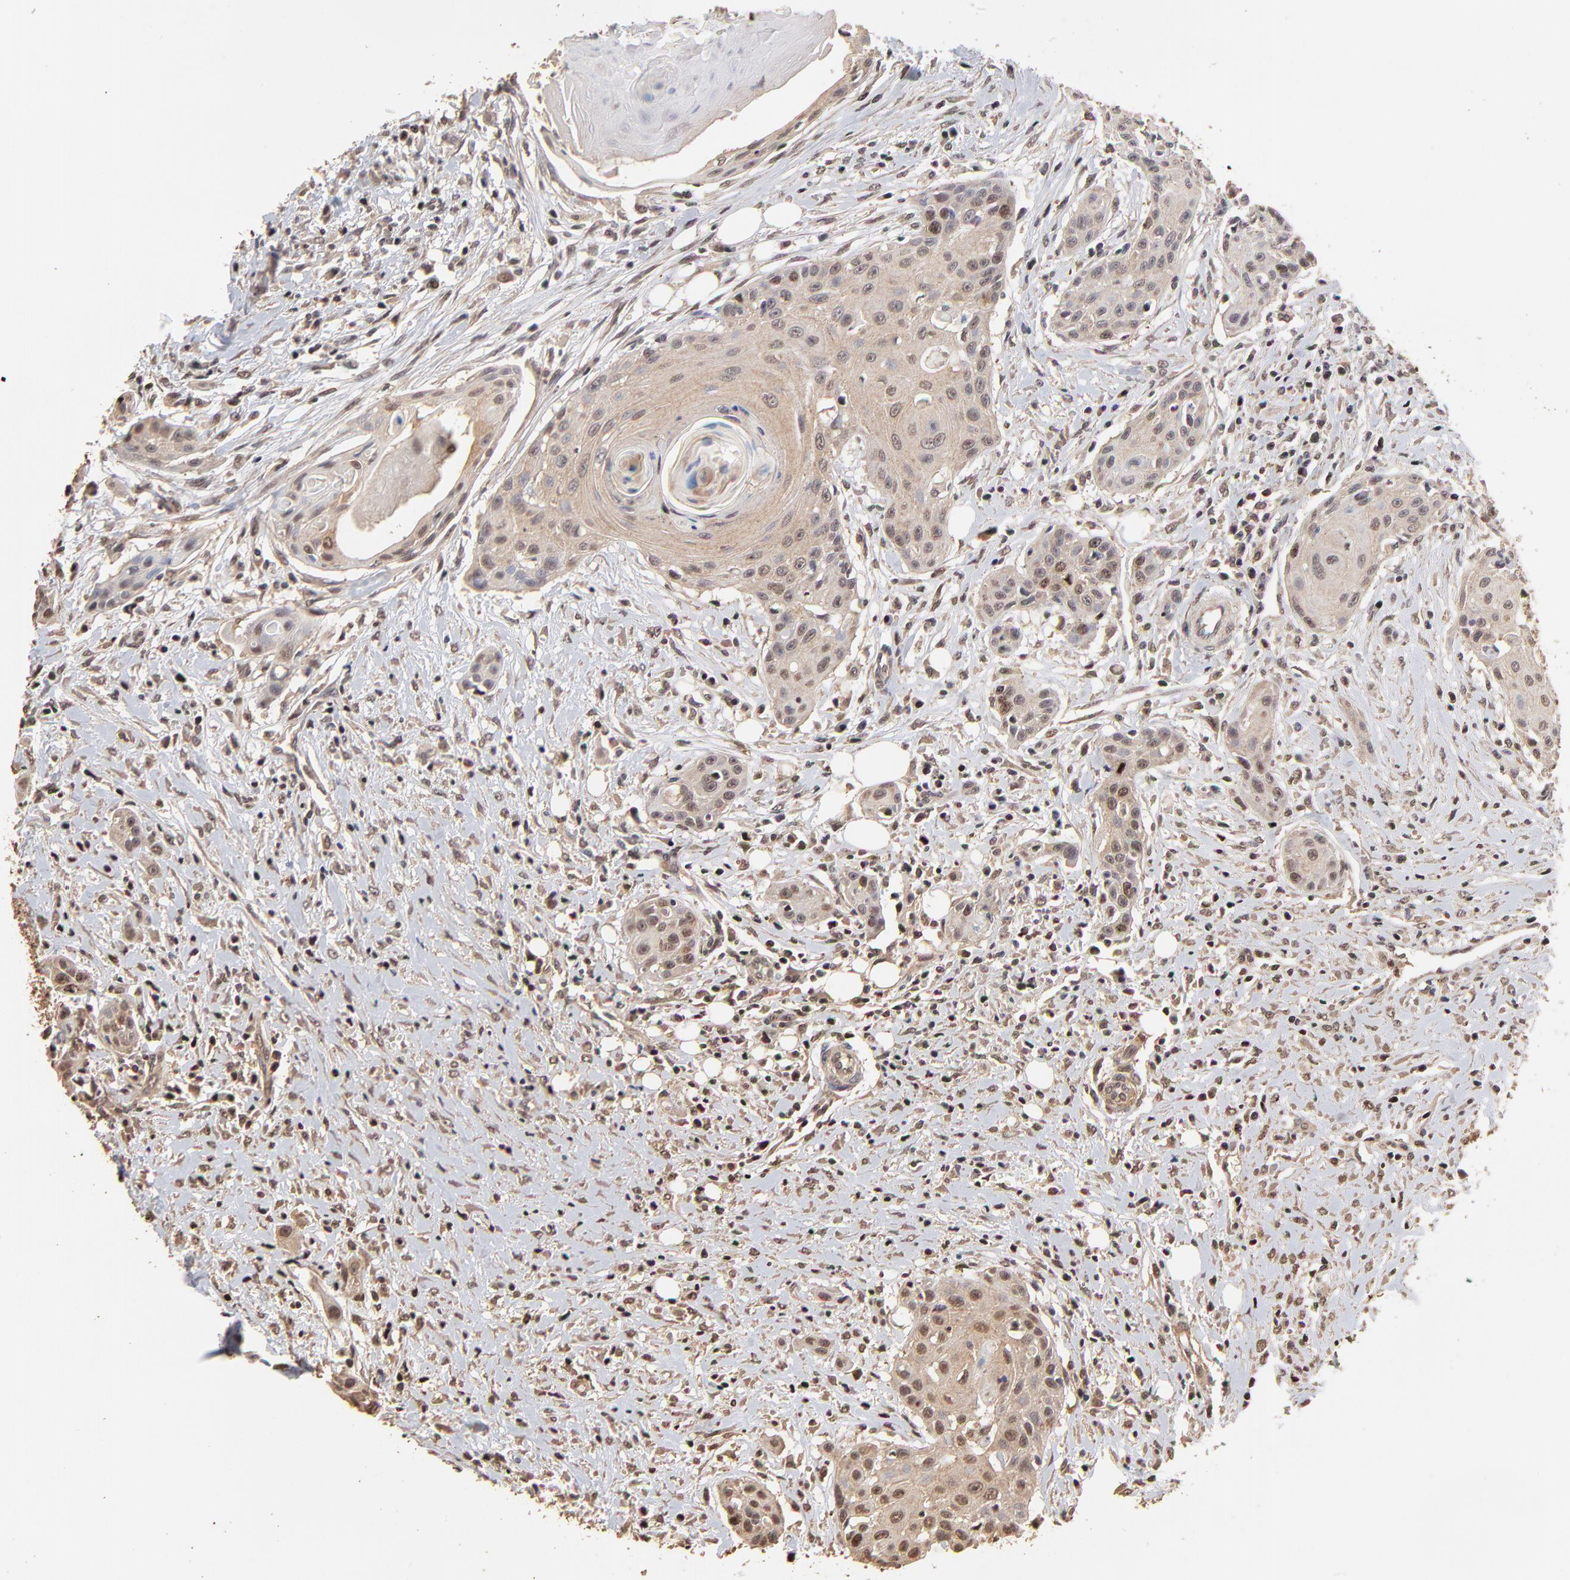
{"staining": {"intensity": "weak", "quantity": "25%-75%", "location": "nuclear"}, "tissue": "head and neck cancer", "cell_type": "Tumor cells", "image_type": "cancer", "snomed": [{"axis": "morphology", "description": "Squamous cell carcinoma, NOS"}, {"axis": "morphology", "description": "Squamous cell carcinoma, metastatic, NOS"}, {"axis": "topography", "description": "Lymph node"}, {"axis": "topography", "description": "Salivary gland"}, {"axis": "topography", "description": "Head-Neck"}], "caption": "IHC photomicrograph of neoplastic tissue: head and neck cancer (metastatic squamous cell carcinoma) stained using IHC exhibits low levels of weak protein expression localized specifically in the nuclear of tumor cells, appearing as a nuclear brown color.", "gene": "BIRC5", "patient": {"sex": "female", "age": 74}}